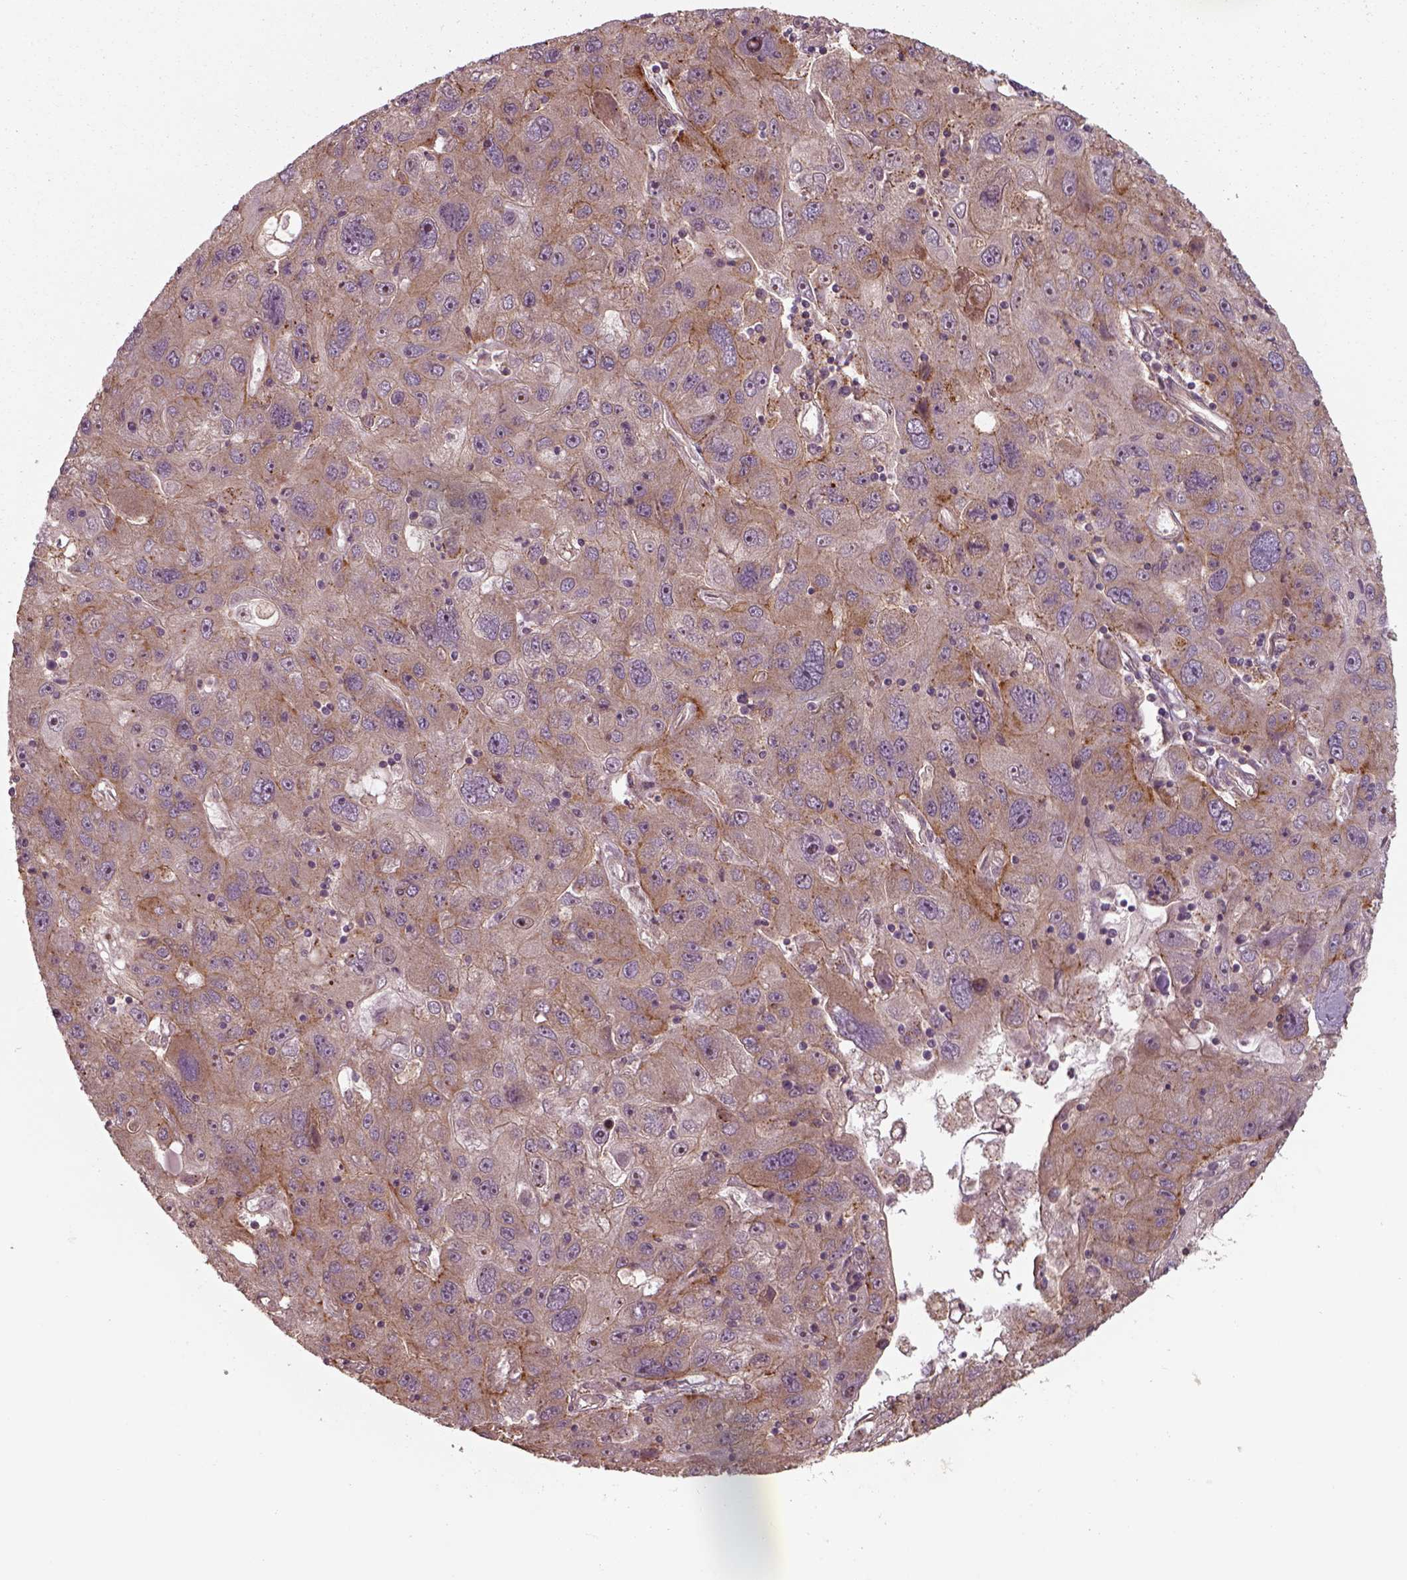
{"staining": {"intensity": "moderate", "quantity": "25%-75%", "location": "cytoplasmic/membranous"}, "tissue": "stomach cancer", "cell_type": "Tumor cells", "image_type": "cancer", "snomed": [{"axis": "morphology", "description": "Adenocarcinoma, NOS"}, {"axis": "topography", "description": "Stomach"}], "caption": "Immunohistochemical staining of stomach cancer (adenocarcinoma) displays medium levels of moderate cytoplasmic/membranous protein staining in about 25%-75% of tumor cells.", "gene": "CHMP3", "patient": {"sex": "male", "age": 56}}